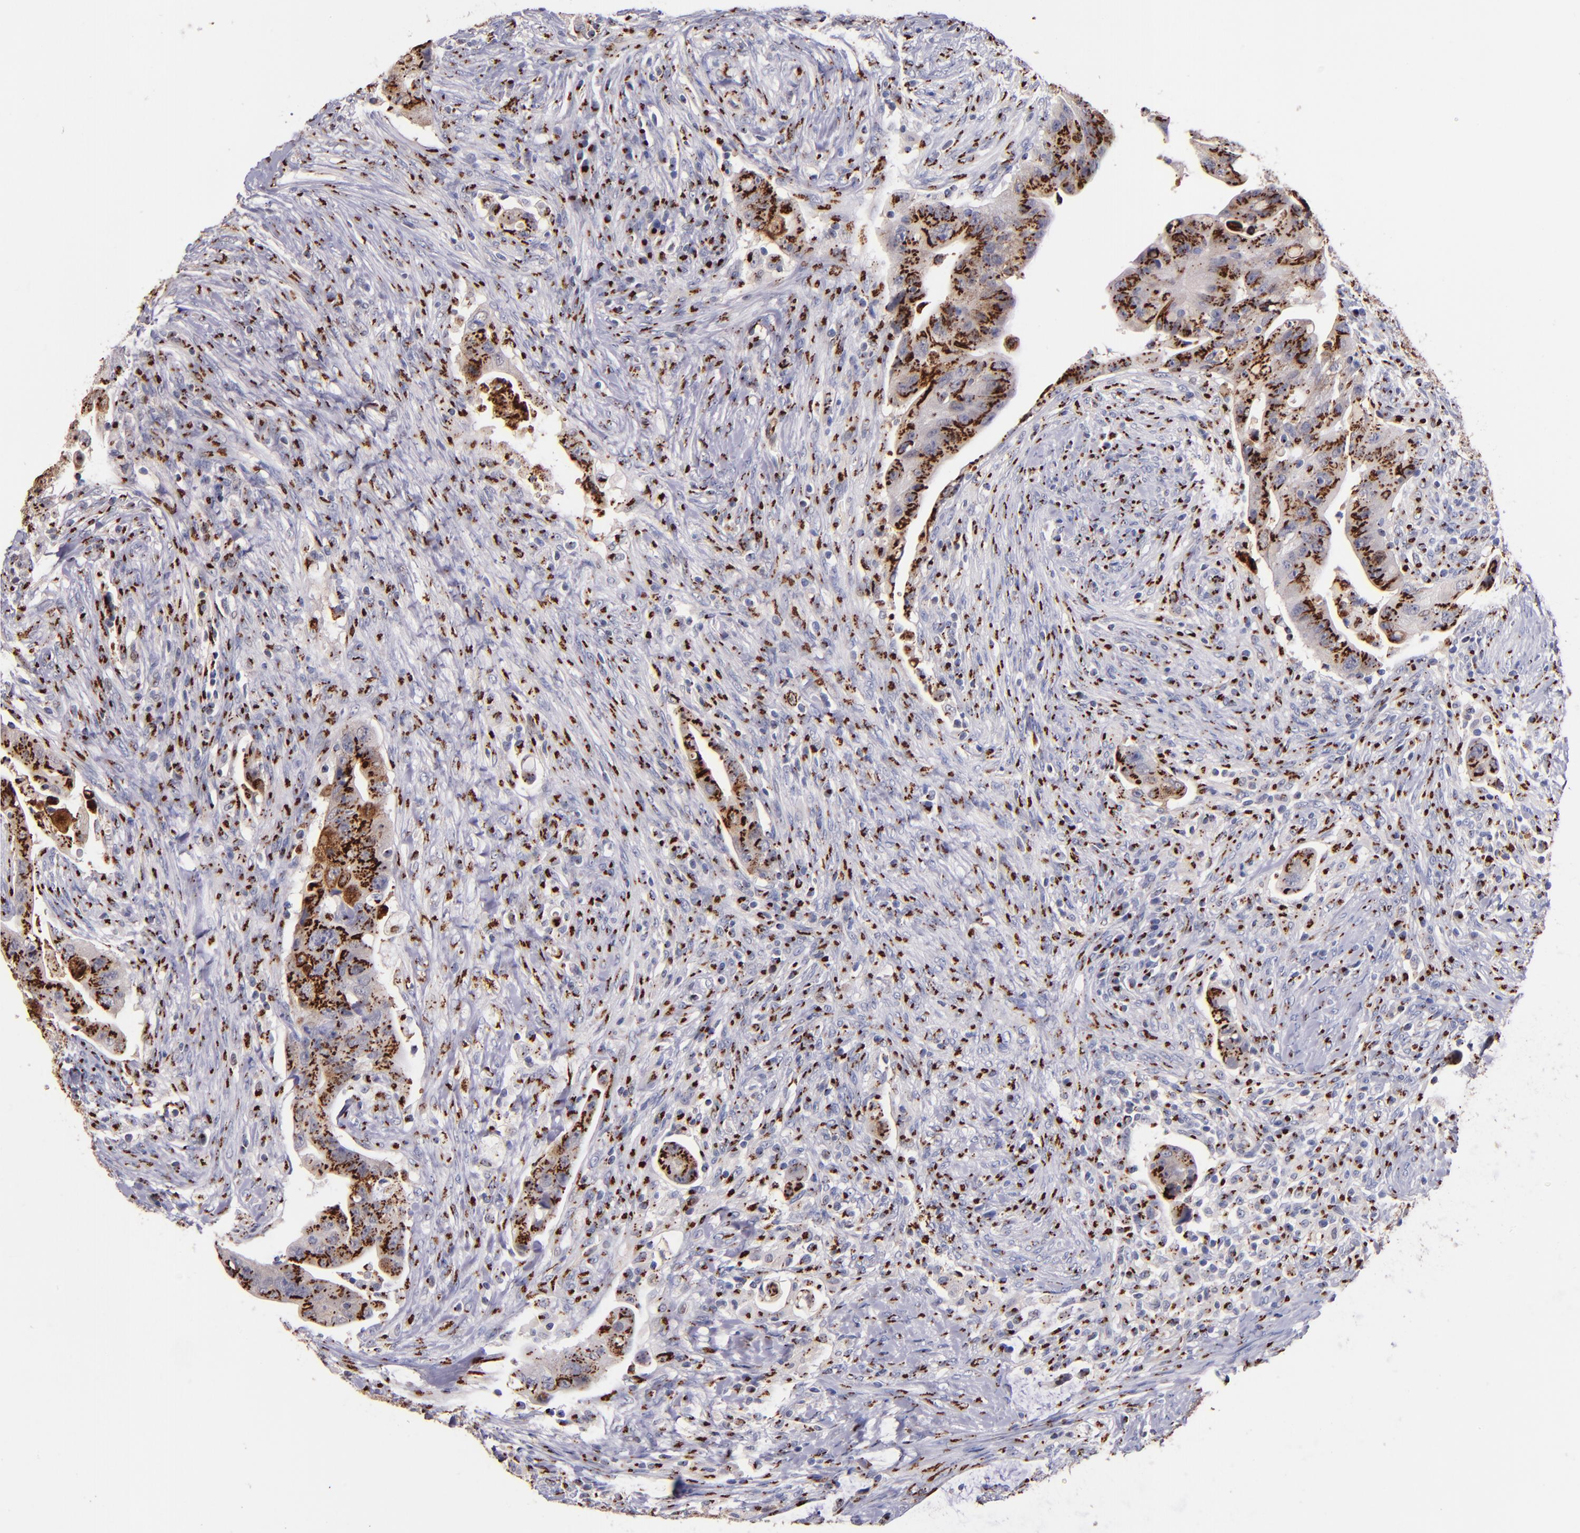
{"staining": {"intensity": "moderate", "quantity": ">75%", "location": "cytoplasmic/membranous"}, "tissue": "colorectal cancer", "cell_type": "Tumor cells", "image_type": "cancer", "snomed": [{"axis": "morphology", "description": "Adenocarcinoma, NOS"}, {"axis": "topography", "description": "Rectum"}], "caption": "This micrograph reveals immunohistochemistry staining of adenocarcinoma (colorectal), with medium moderate cytoplasmic/membranous expression in approximately >75% of tumor cells.", "gene": "GOLIM4", "patient": {"sex": "female", "age": 71}}